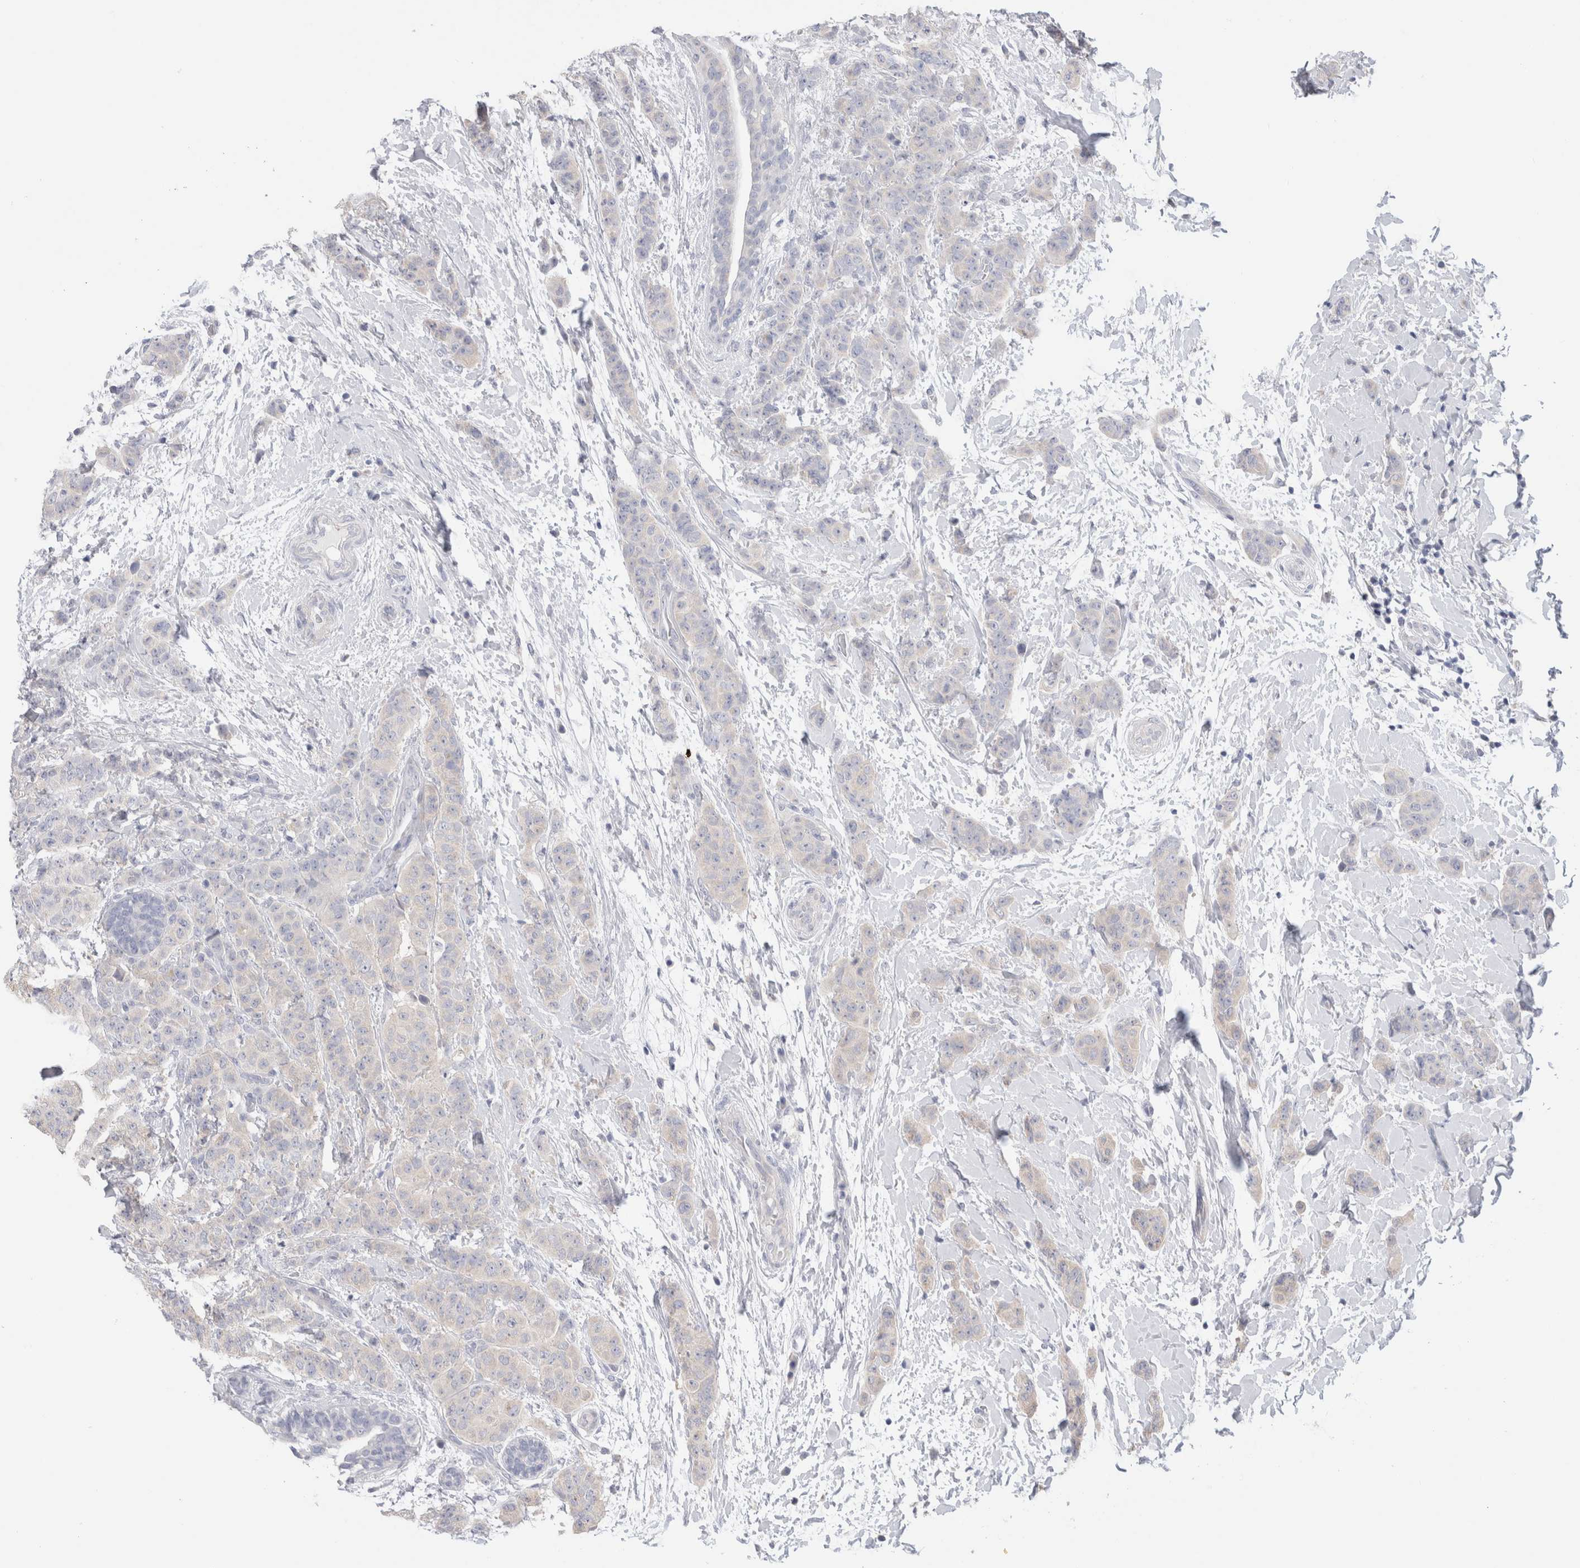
{"staining": {"intensity": "negative", "quantity": "none", "location": "none"}, "tissue": "breast cancer", "cell_type": "Tumor cells", "image_type": "cancer", "snomed": [{"axis": "morphology", "description": "Normal tissue, NOS"}, {"axis": "morphology", "description": "Duct carcinoma"}, {"axis": "topography", "description": "Breast"}], "caption": "Human breast cancer (intraductal carcinoma) stained for a protein using immunohistochemistry (IHC) shows no expression in tumor cells.", "gene": "NDOR1", "patient": {"sex": "female", "age": 40}}